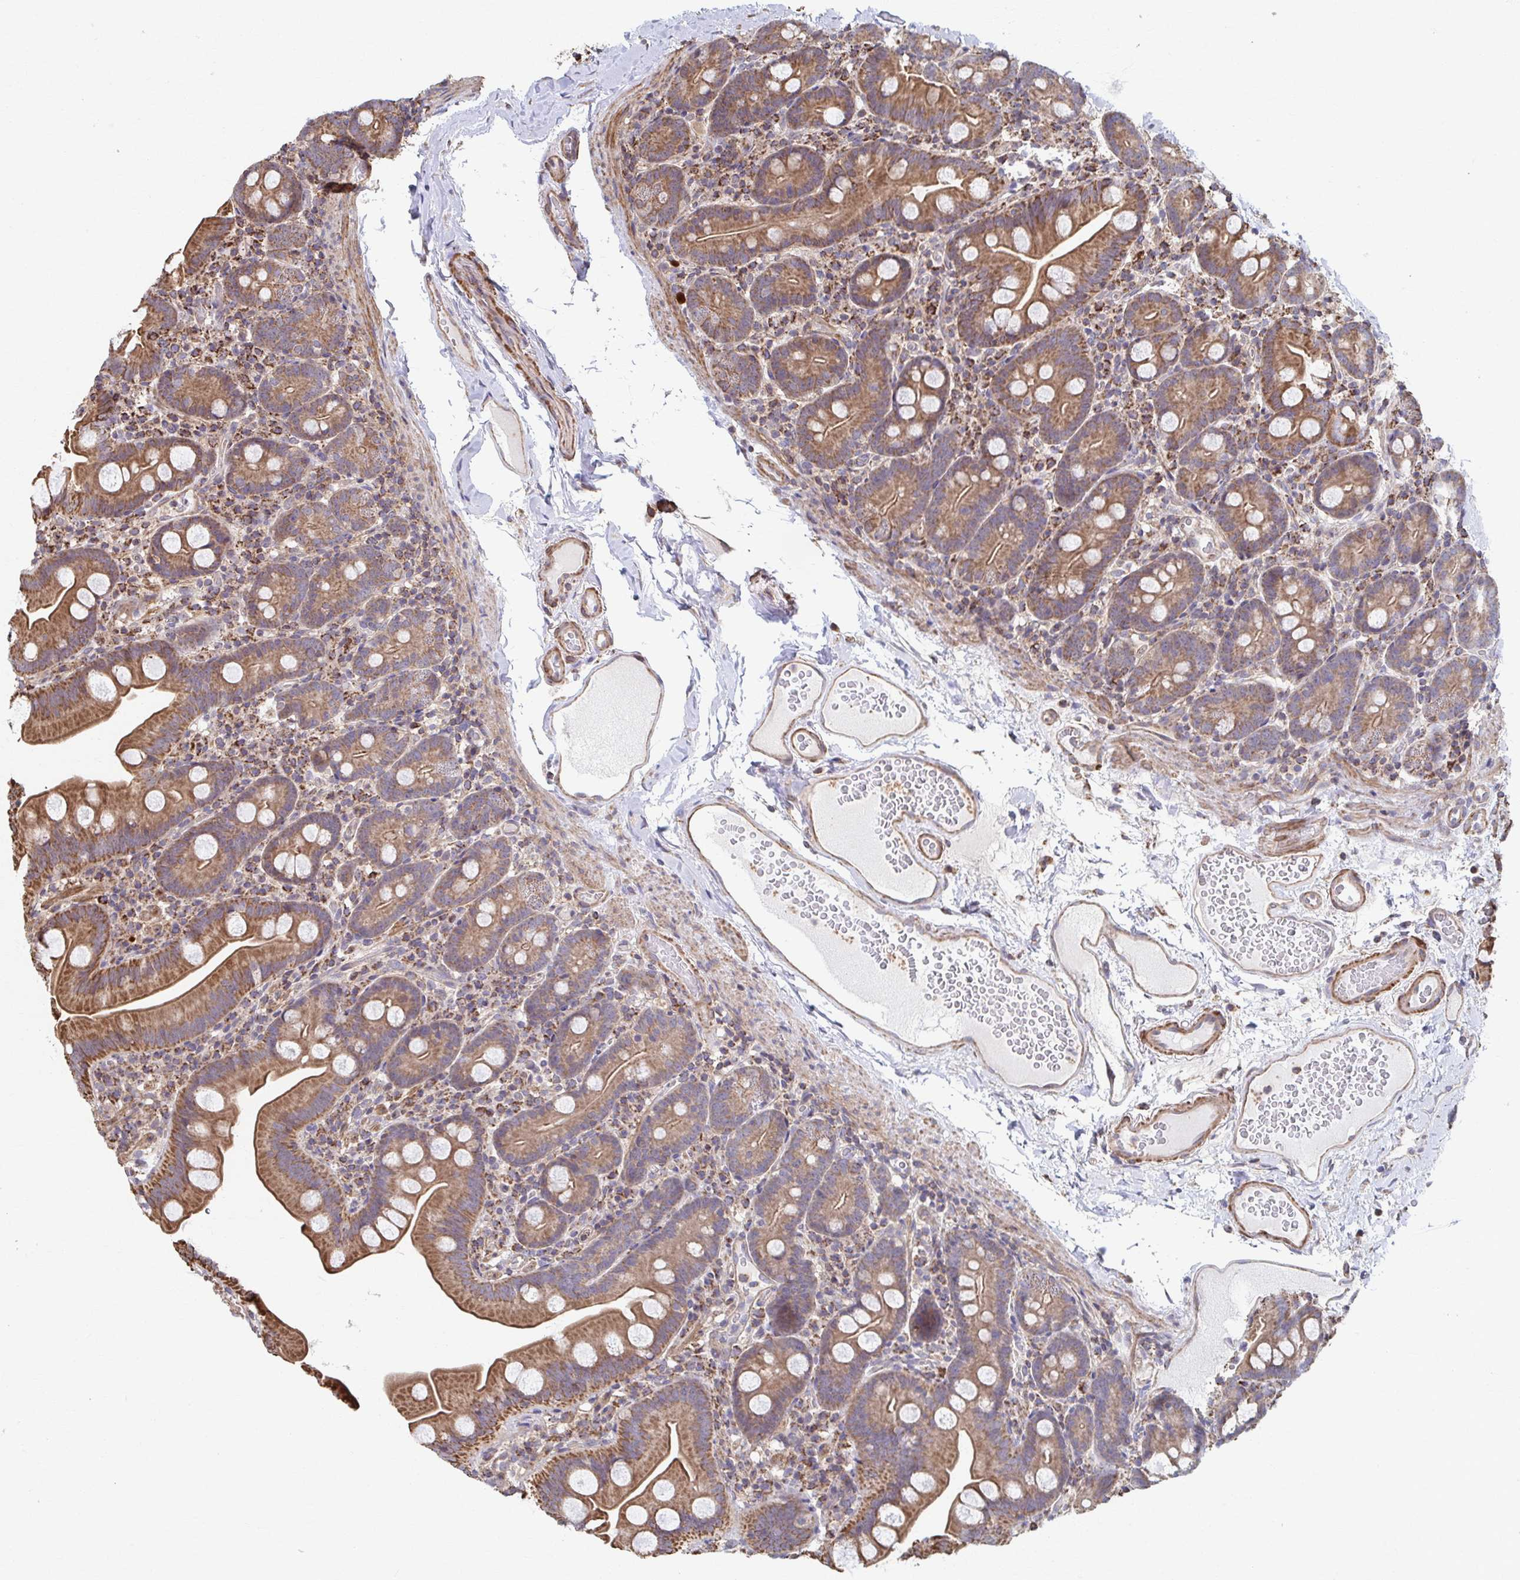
{"staining": {"intensity": "strong", "quantity": ">75%", "location": "cytoplasmic/membranous"}, "tissue": "small intestine", "cell_type": "Glandular cells", "image_type": "normal", "snomed": [{"axis": "morphology", "description": "Normal tissue, NOS"}, {"axis": "topography", "description": "Small intestine"}], "caption": "Glandular cells show high levels of strong cytoplasmic/membranous expression in about >75% of cells in benign small intestine. The protein of interest is shown in brown color, while the nuclei are stained blue.", "gene": "KLHL34", "patient": {"sex": "female", "age": 68}}